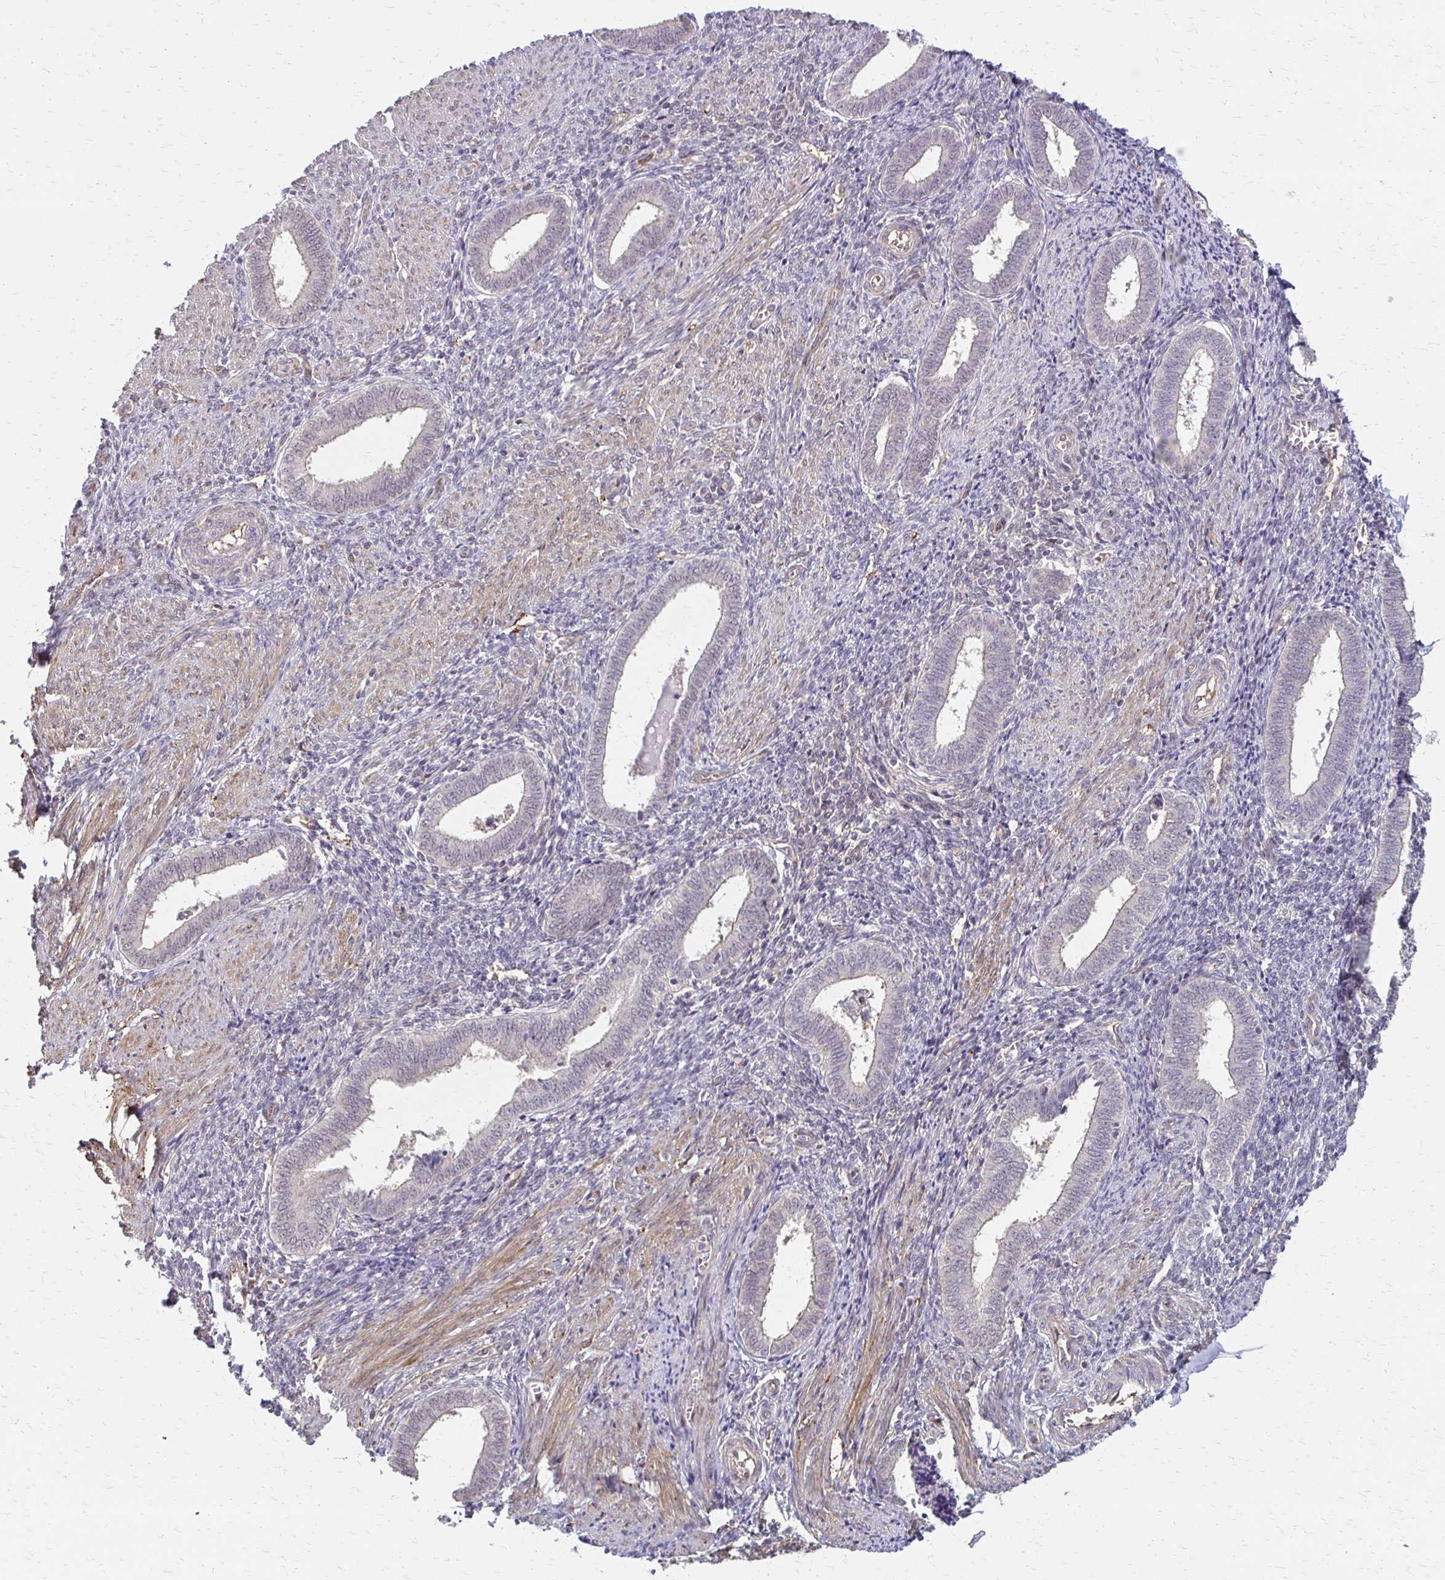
{"staining": {"intensity": "negative", "quantity": "none", "location": "none"}, "tissue": "endometrium", "cell_type": "Cells in endometrial stroma", "image_type": "normal", "snomed": [{"axis": "morphology", "description": "Normal tissue, NOS"}, {"axis": "topography", "description": "Endometrium"}], "caption": "Image shows no protein positivity in cells in endometrial stroma of benign endometrium. (Brightfield microscopy of DAB (3,3'-diaminobenzidine) immunohistochemistry at high magnification).", "gene": "CFL2", "patient": {"sex": "female", "age": 42}}